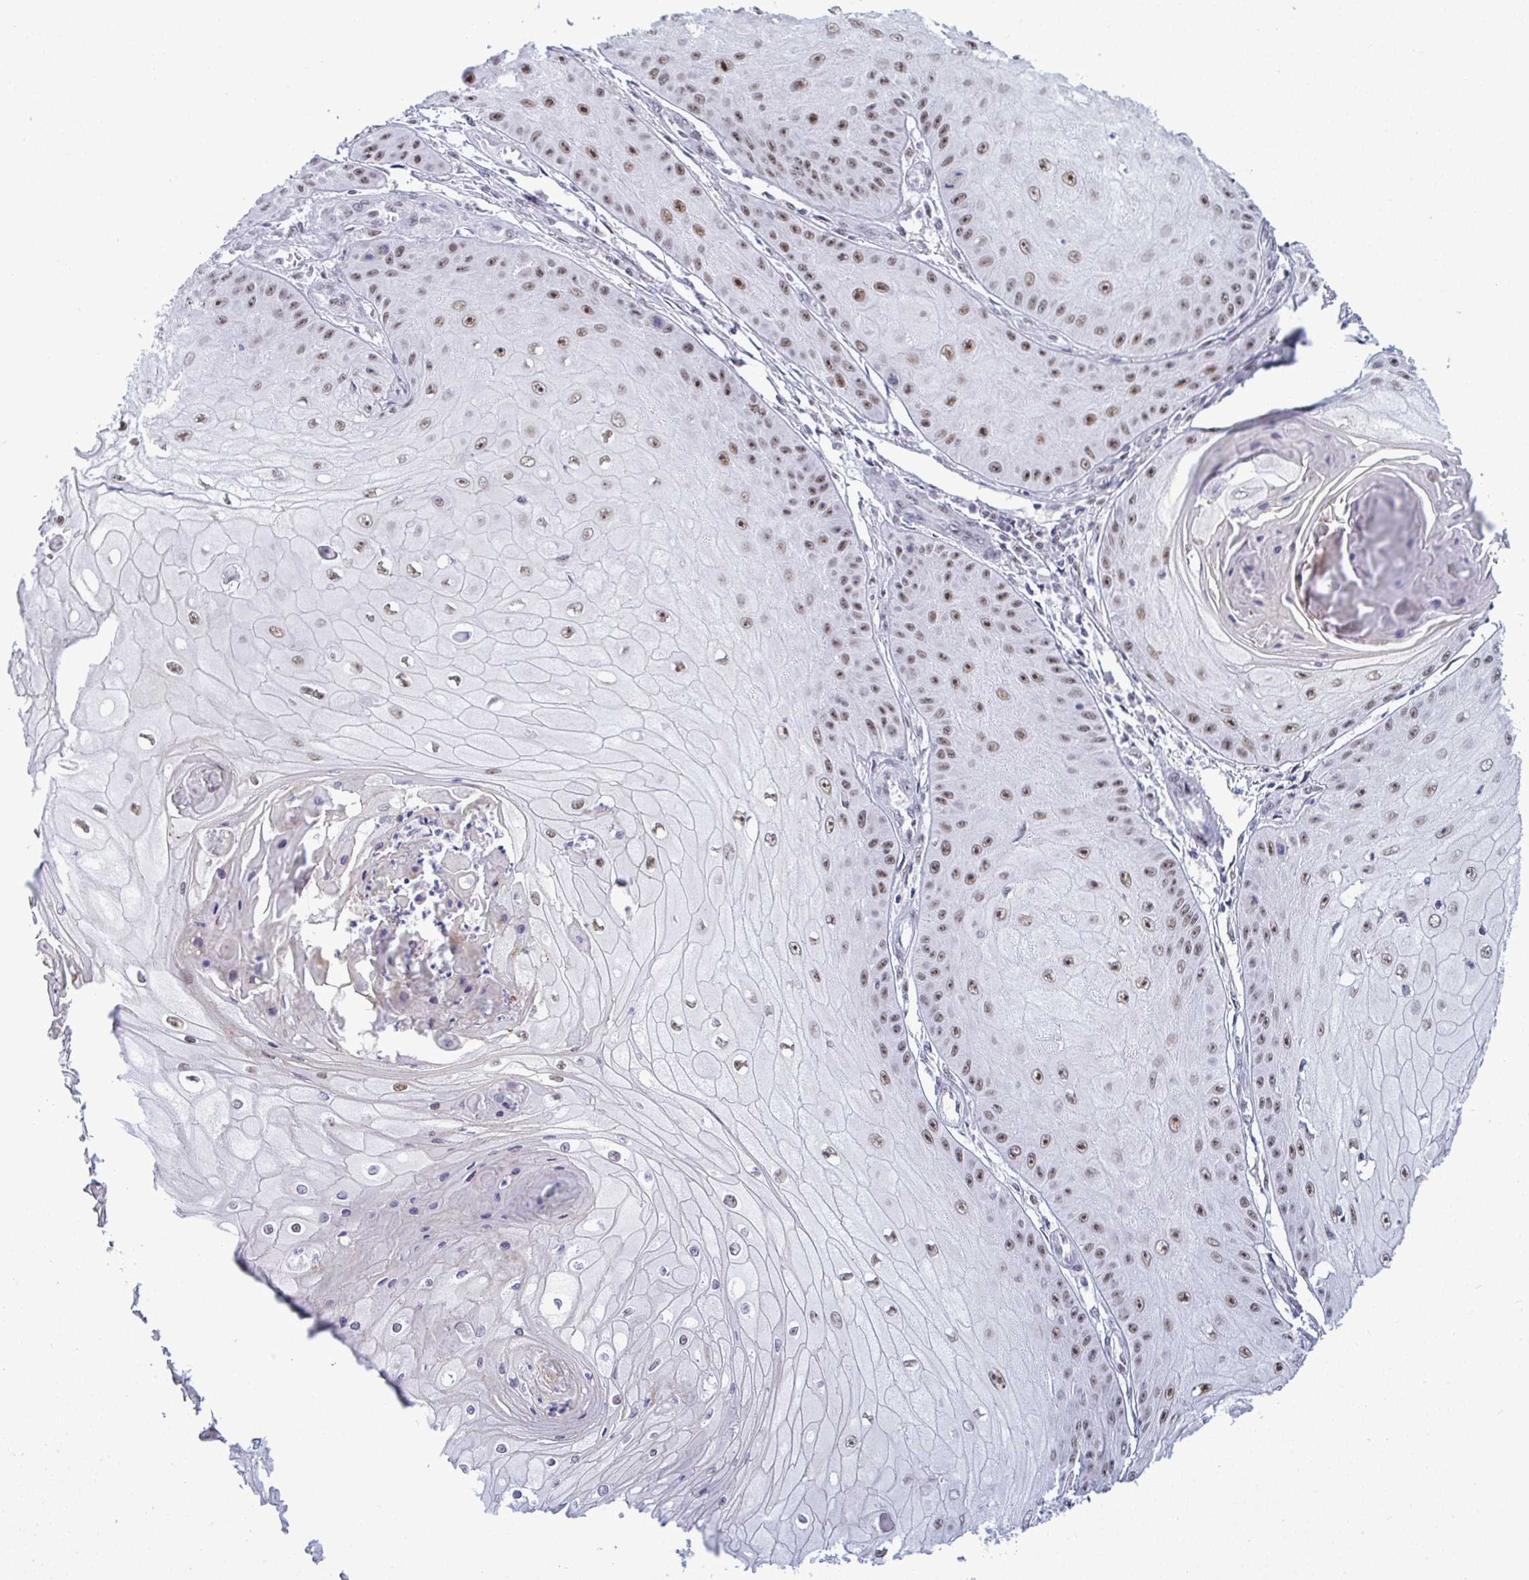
{"staining": {"intensity": "moderate", "quantity": ">75%", "location": "nuclear"}, "tissue": "skin cancer", "cell_type": "Tumor cells", "image_type": "cancer", "snomed": [{"axis": "morphology", "description": "Squamous cell carcinoma, NOS"}, {"axis": "topography", "description": "Skin"}], "caption": "This is a histology image of immunohistochemistry (IHC) staining of skin cancer, which shows moderate expression in the nuclear of tumor cells.", "gene": "PPP1R10", "patient": {"sex": "male", "age": 70}}